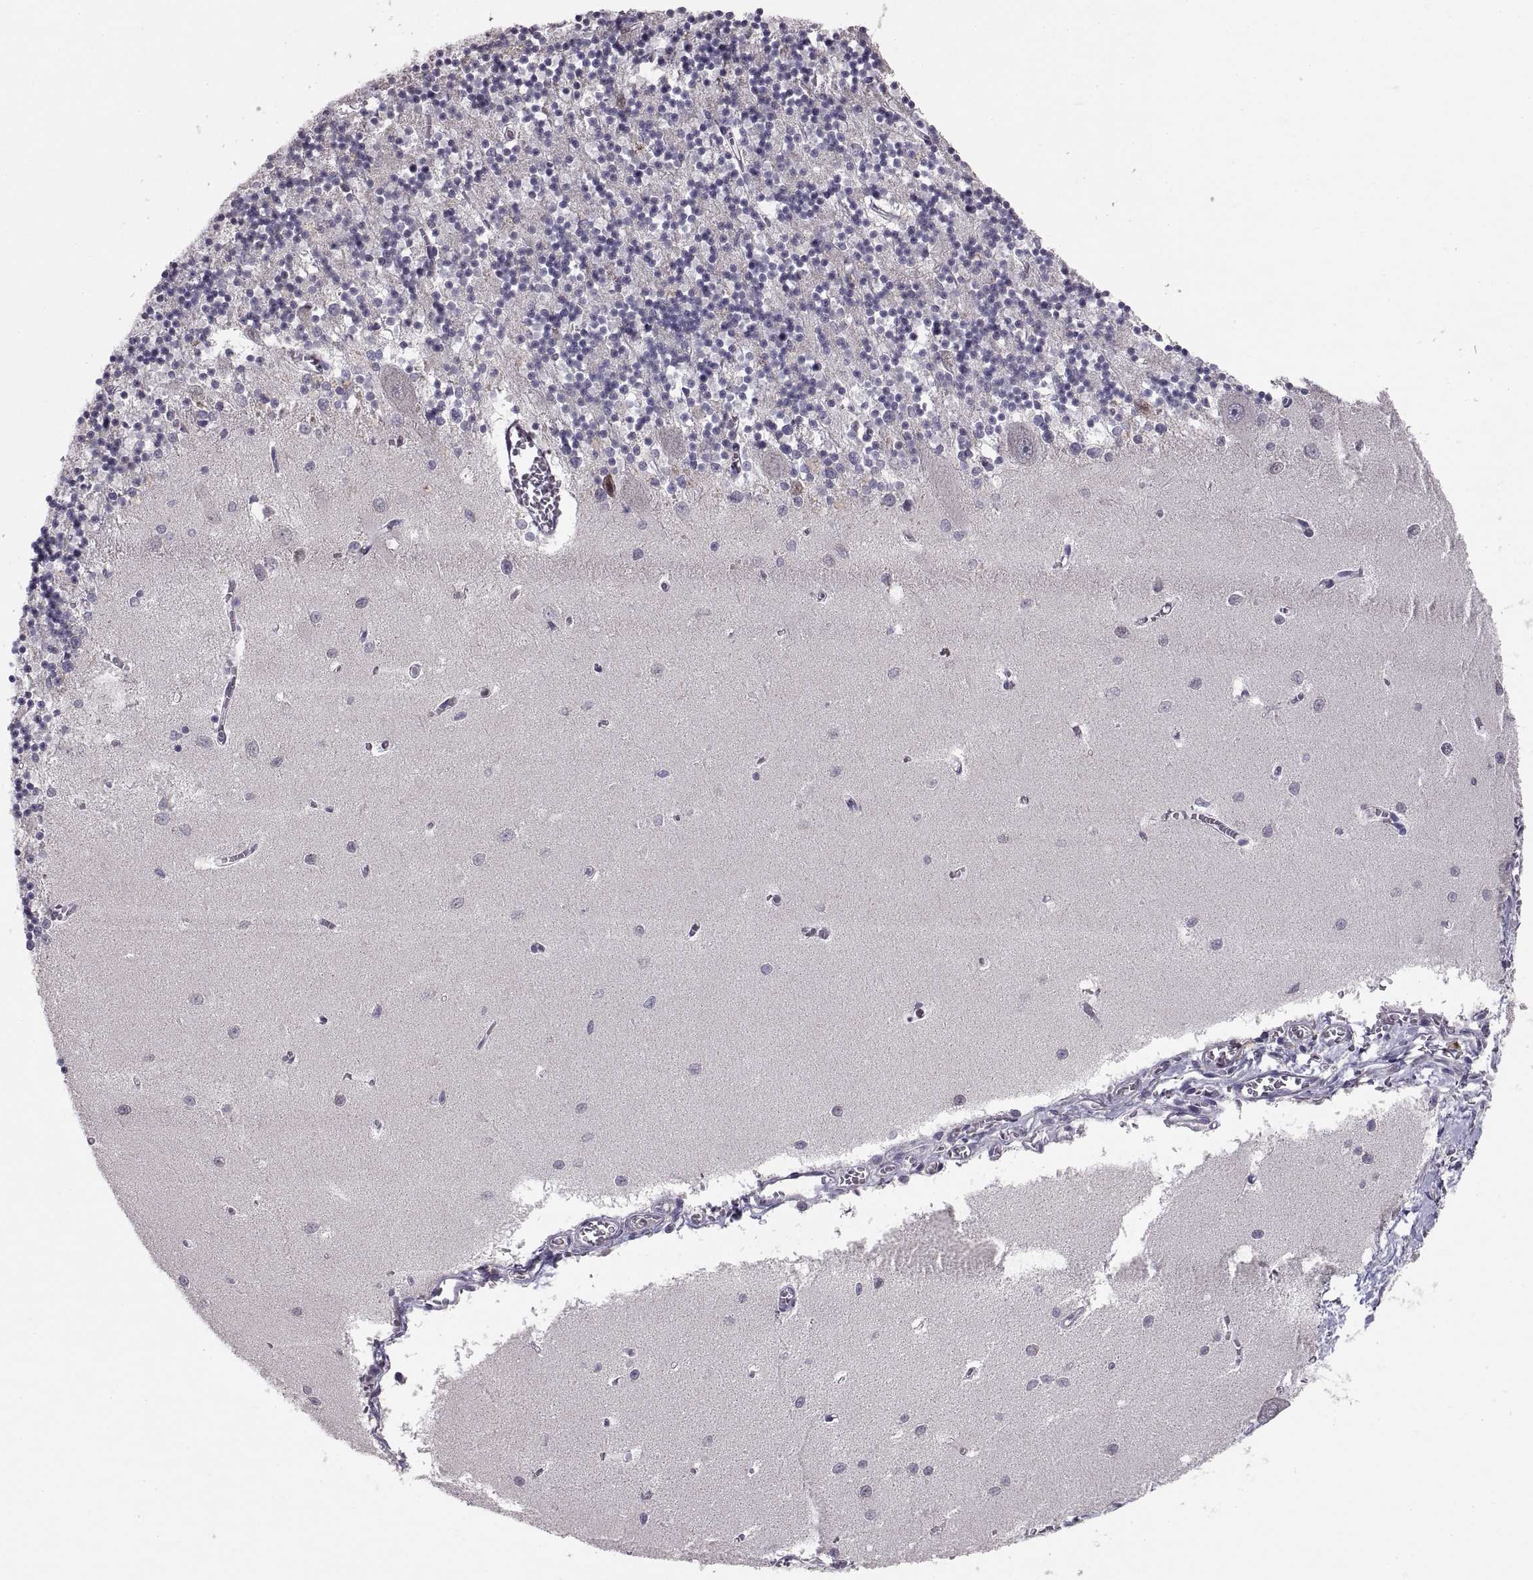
{"staining": {"intensity": "negative", "quantity": "none", "location": "none"}, "tissue": "cerebellum", "cell_type": "Cells in granular layer", "image_type": "normal", "snomed": [{"axis": "morphology", "description": "Normal tissue, NOS"}, {"axis": "topography", "description": "Cerebellum"}], "caption": "DAB immunohistochemical staining of normal human cerebellum shows no significant staining in cells in granular layer.", "gene": "PAX2", "patient": {"sex": "female", "age": 64}}